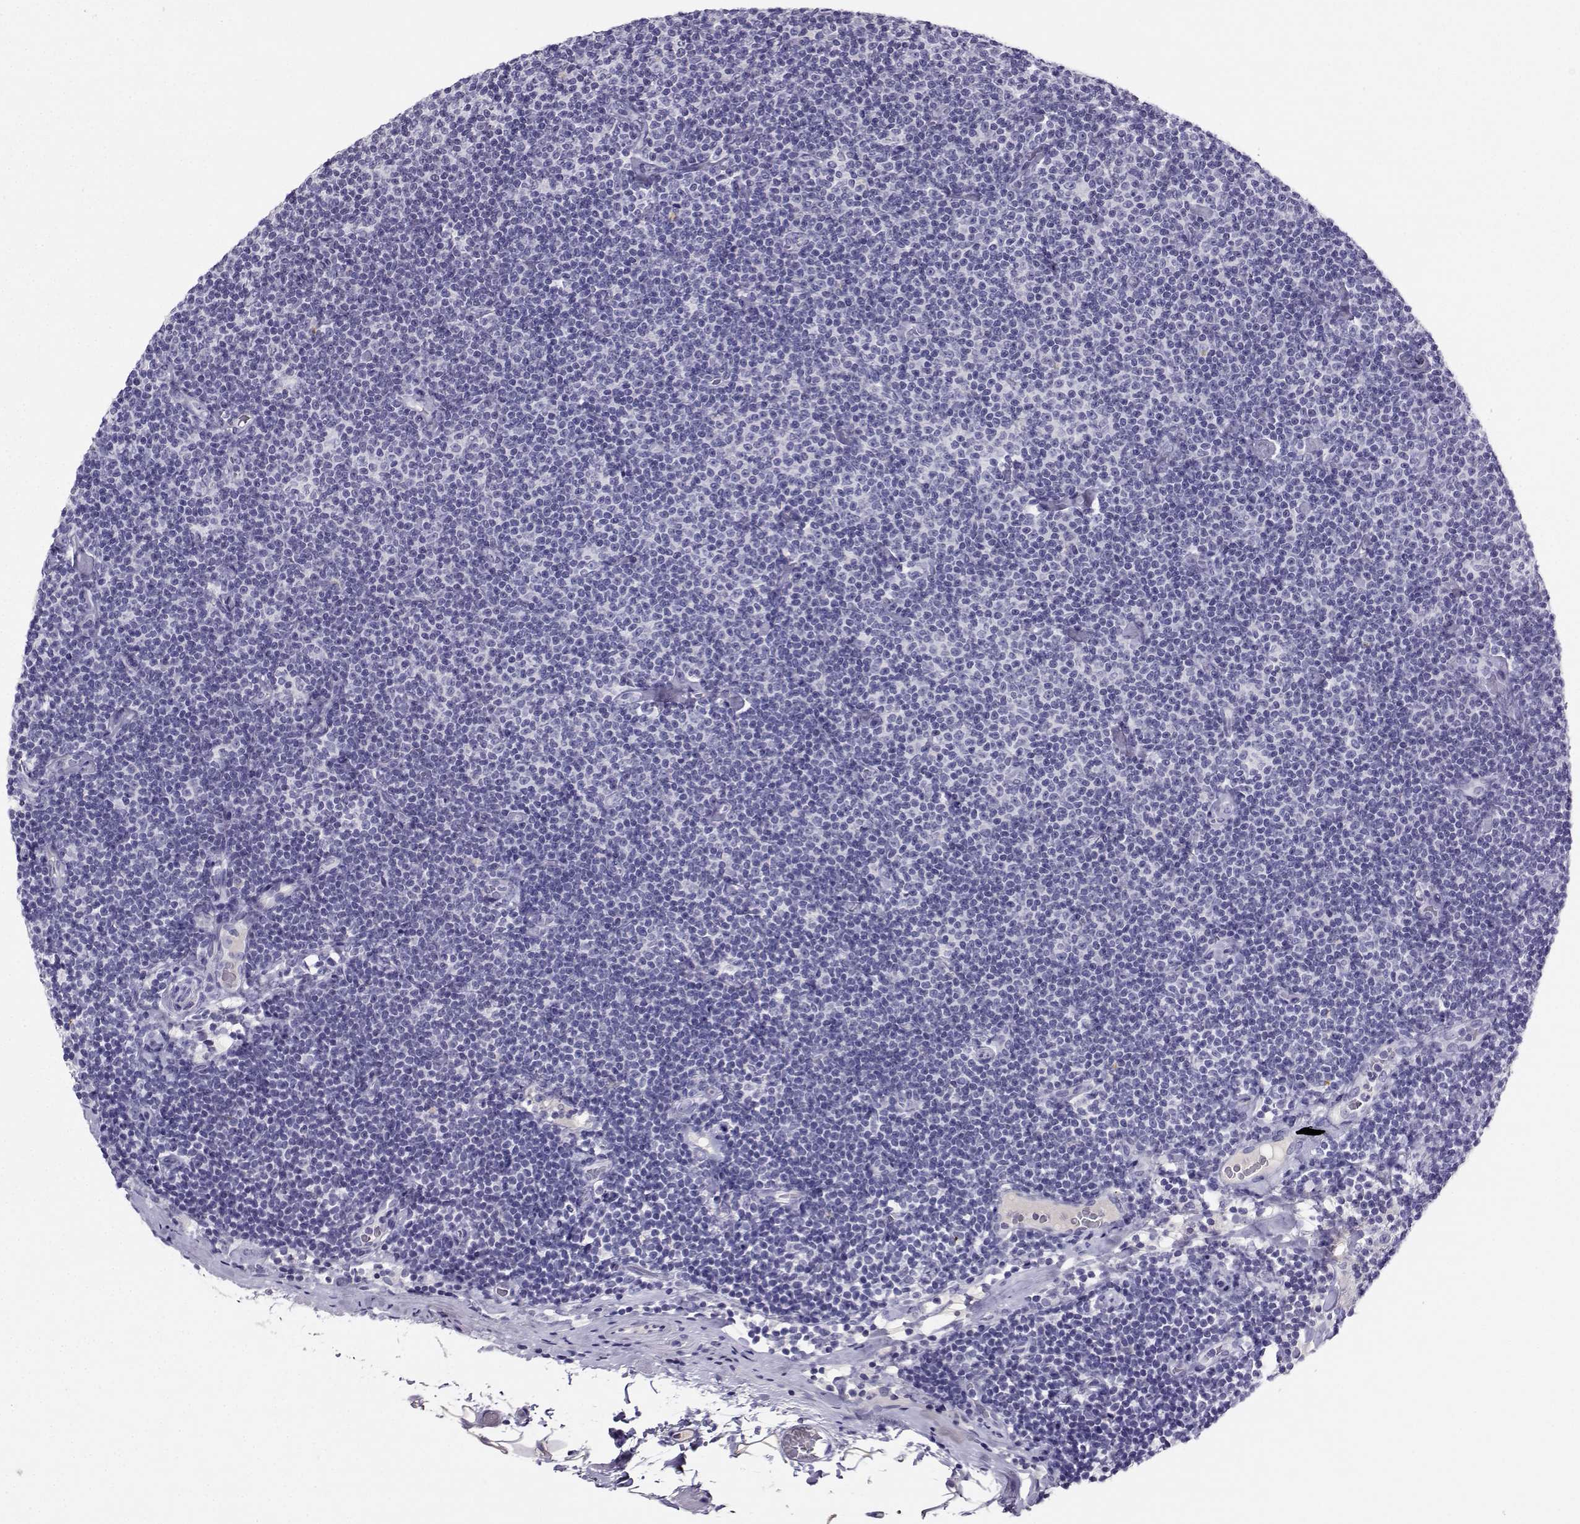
{"staining": {"intensity": "negative", "quantity": "none", "location": "none"}, "tissue": "lymphoma", "cell_type": "Tumor cells", "image_type": "cancer", "snomed": [{"axis": "morphology", "description": "Malignant lymphoma, non-Hodgkin's type, Low grade"}, {"axis": "topography", "description": "Lymph node"}], "caption": "Immunohistochemical staining of malignant lymphoma, non-Hodgkin's type (low-grade) exhibits no significant expression in tumor cells.", "gene": "GRIK4", "patient": {"sex": "male", "age": 81}}